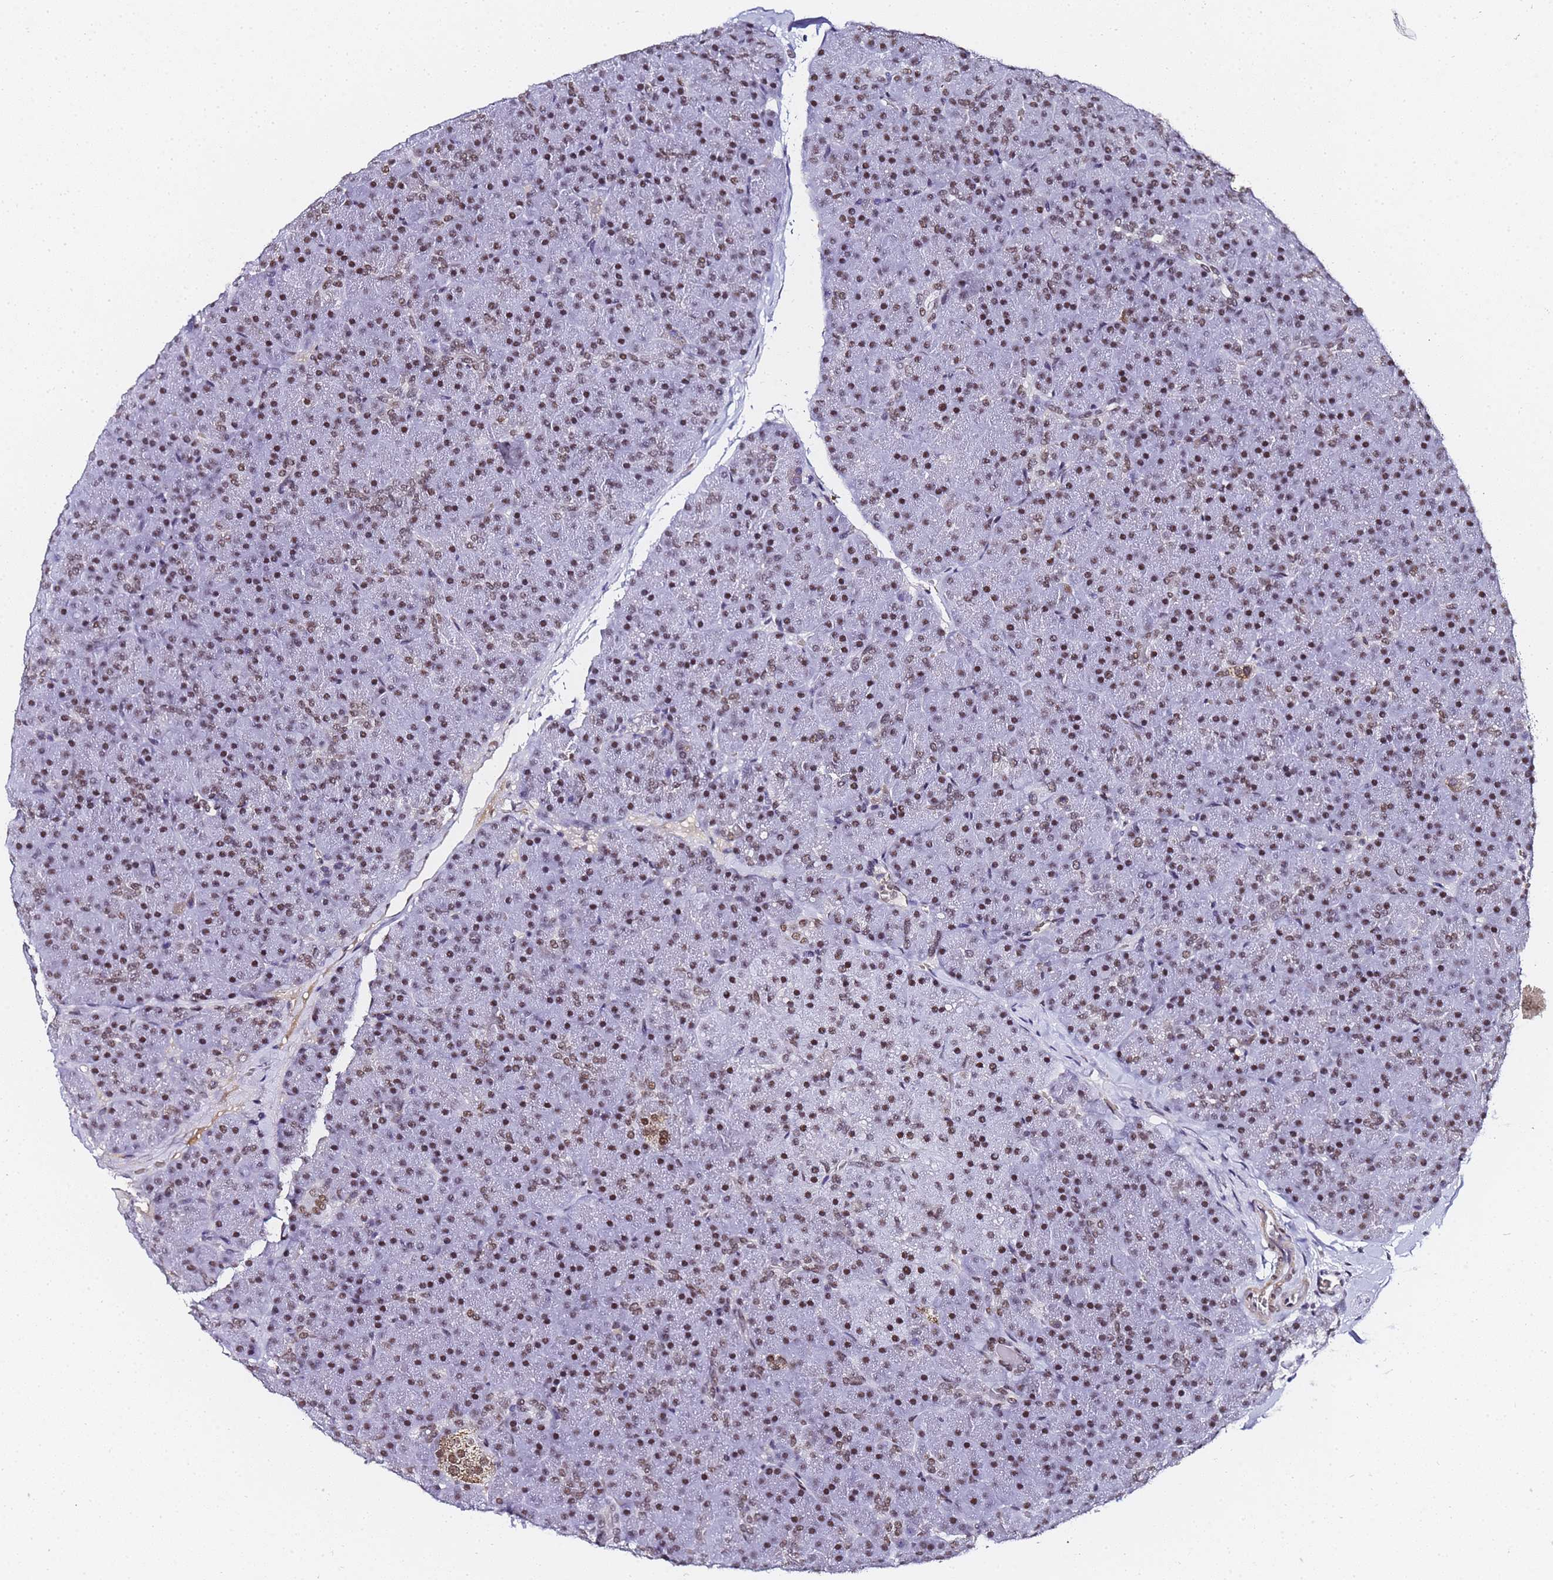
{"staining": {"intensity": "moderate", "quantity": ">75%", "location": "nuclear"}, "tissue": "pancreas", "cell_type": "Exocrine glandular cells", "image_type": "normal", "snomed": [{"axis": "morphology", "description": "Normal tissue, NOS"}, {"axis": "topography", "description": "Pancreas"}], "caption": "Immunohistochemical staining of unremarkable pancreas reveals moderate nuclear protein expression in approximately >75% of exocrine glandular cells.", "gene": "POLR1A", "patient": {"sex": "male", "age": 36}}